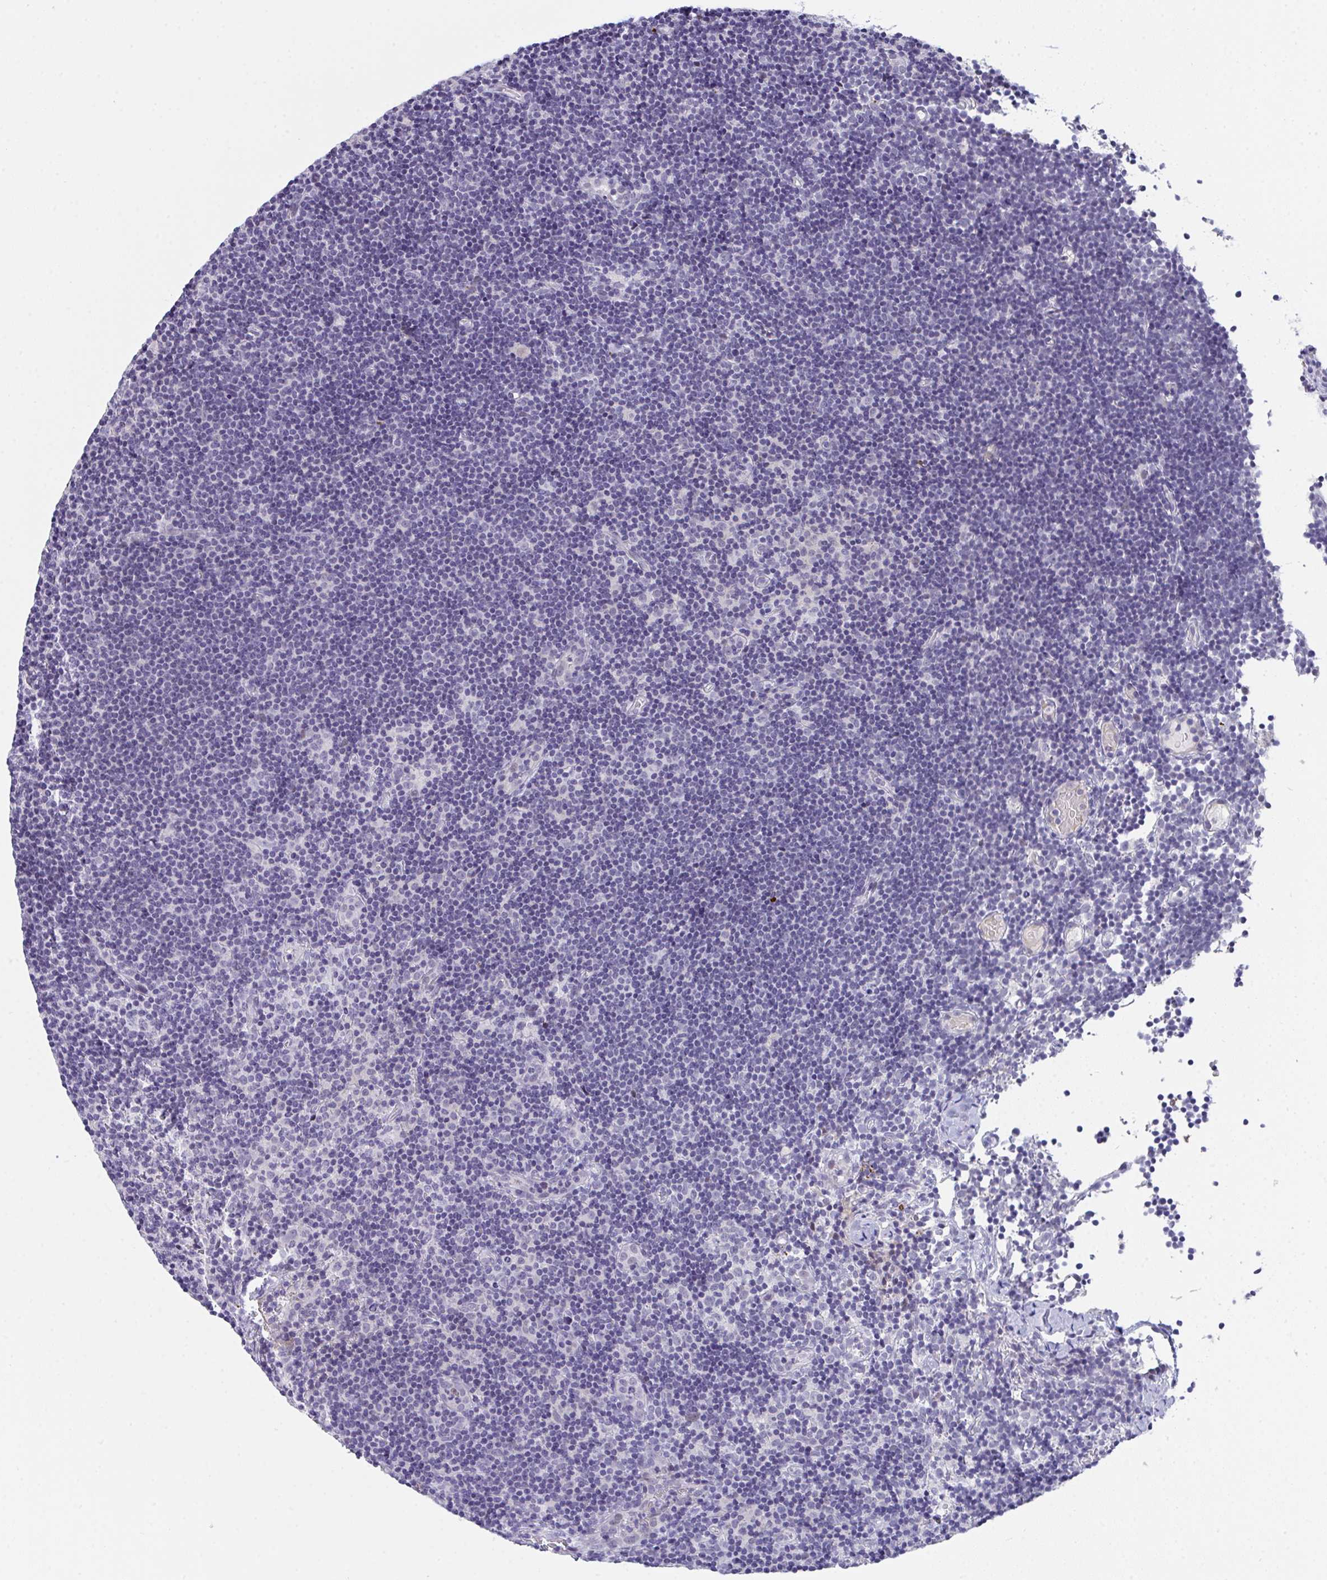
{"staining": {"intensity": "negative", "quantity": "none", "location": "none"}, "tissue": "lymph node", "cell_type": "Germinal center cells", "image_type": "normal", "snomed": [{"axis": "morphology", "description": "Normal tissue, NOS"}, {"axis": "topography", "description": "Lymph node"}], "caption": "Normal lymph node was stained to show a protein in brown. There is no significant staining in germinal center cells. The staining was performed using DAB (3,3'-diaminobenzidine) to visualize the protein expression in brown, while the nuclei were stained in blue with hematoxylin (Magnification: 20x).", "gene": "KMT2E", "patient": {"sex": "female", "age": 45}}